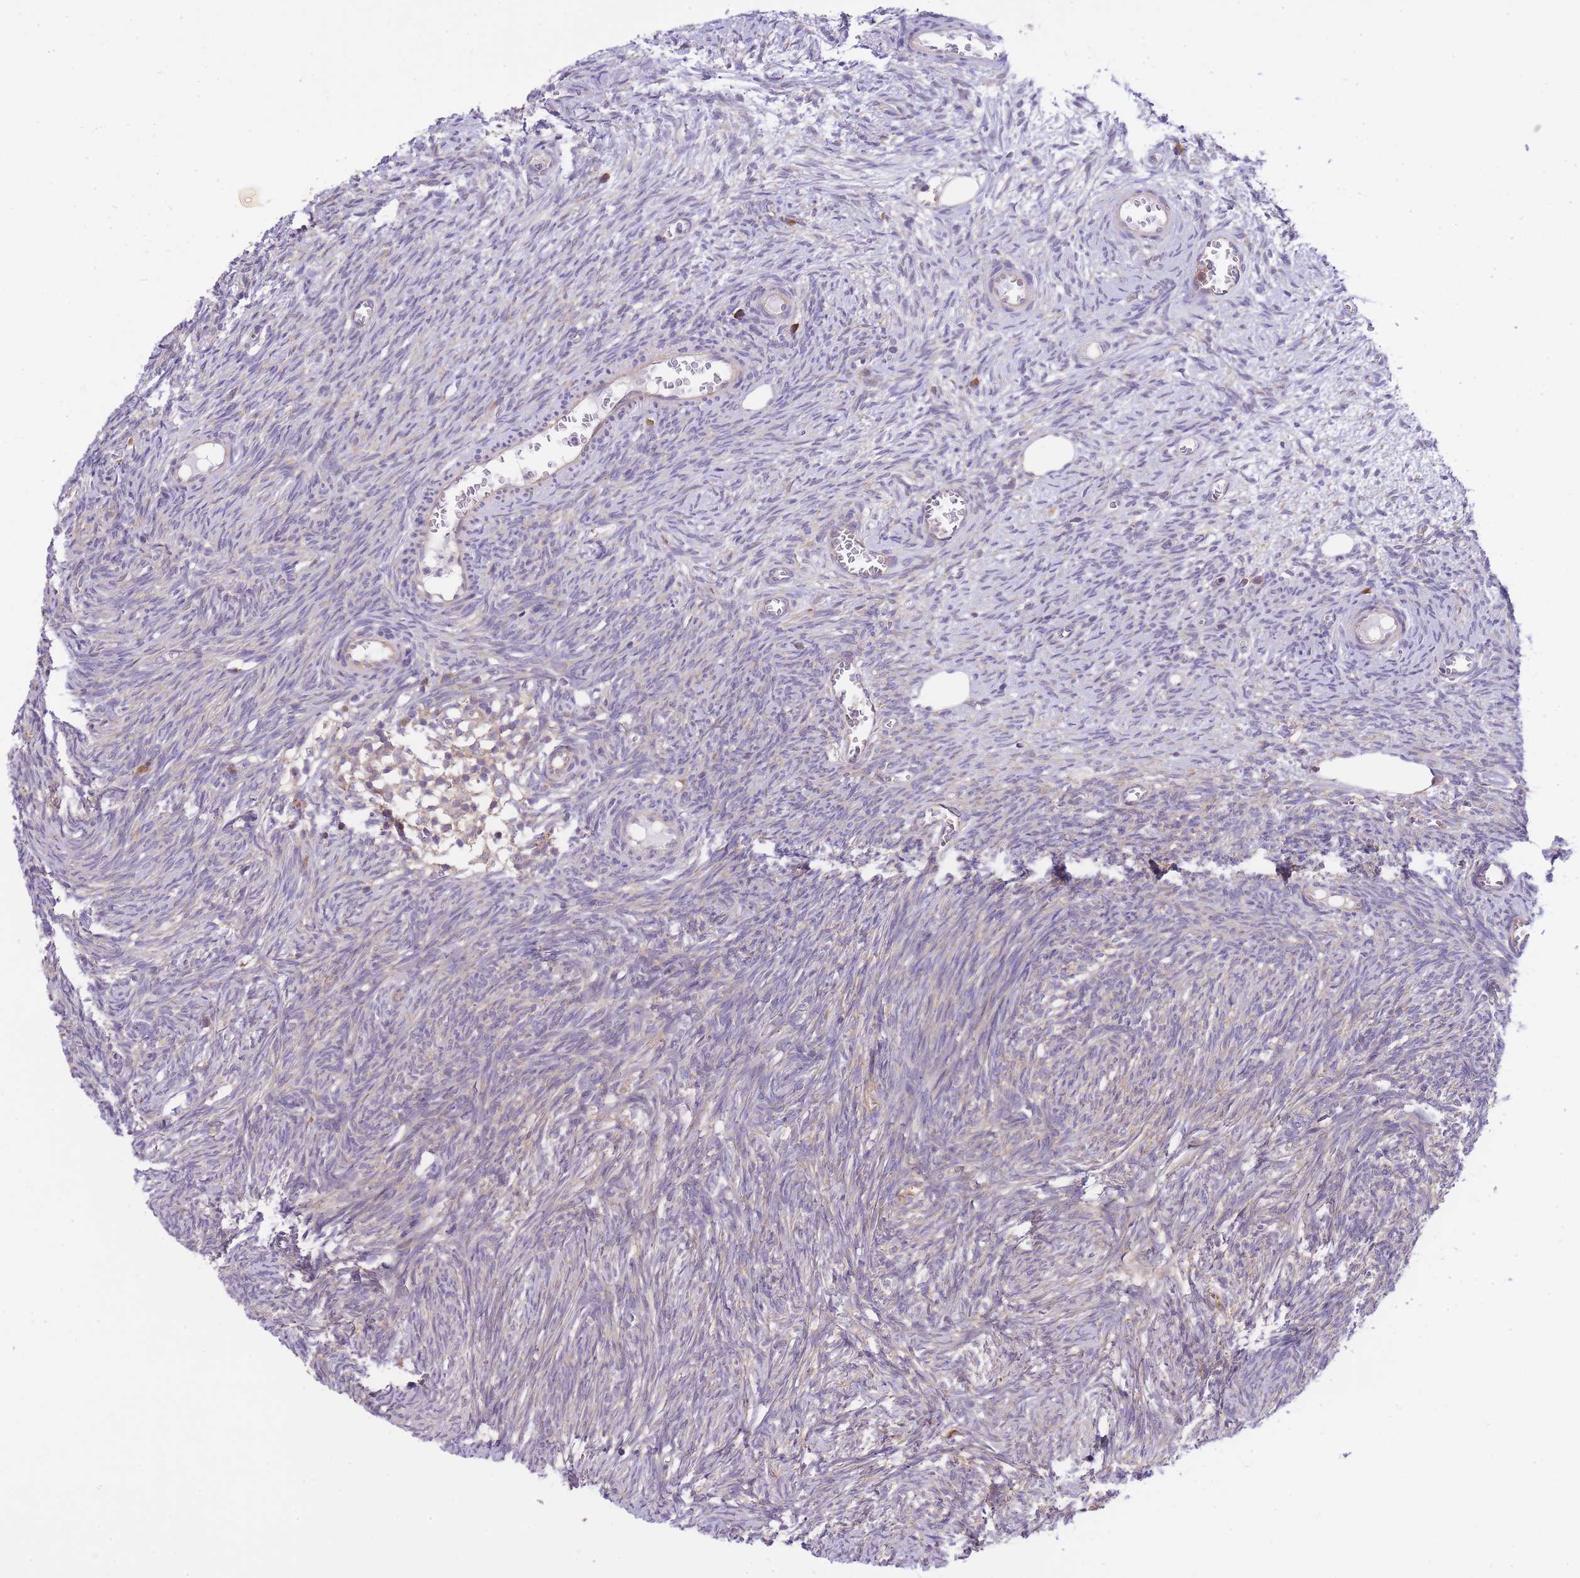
{"staining": {"intensity": "negative", "quantity": "none", "location": "none"}, "tissue": "ovary", "cell_type": "Ovarian stroma cells", "image_type": "normal", "snomed": [{"axis": "morphology", "description": "Normal tissue, NOS"}, {"axis": "topography", "description": "Ovary"}], "caption": "IHC histopathology image of benign ovary stained for a protein (brown), which shows no positivity in ovarian stroma cells.", "gene": "EIF2B2", "patient": {"sex": "female", "age": 44}}